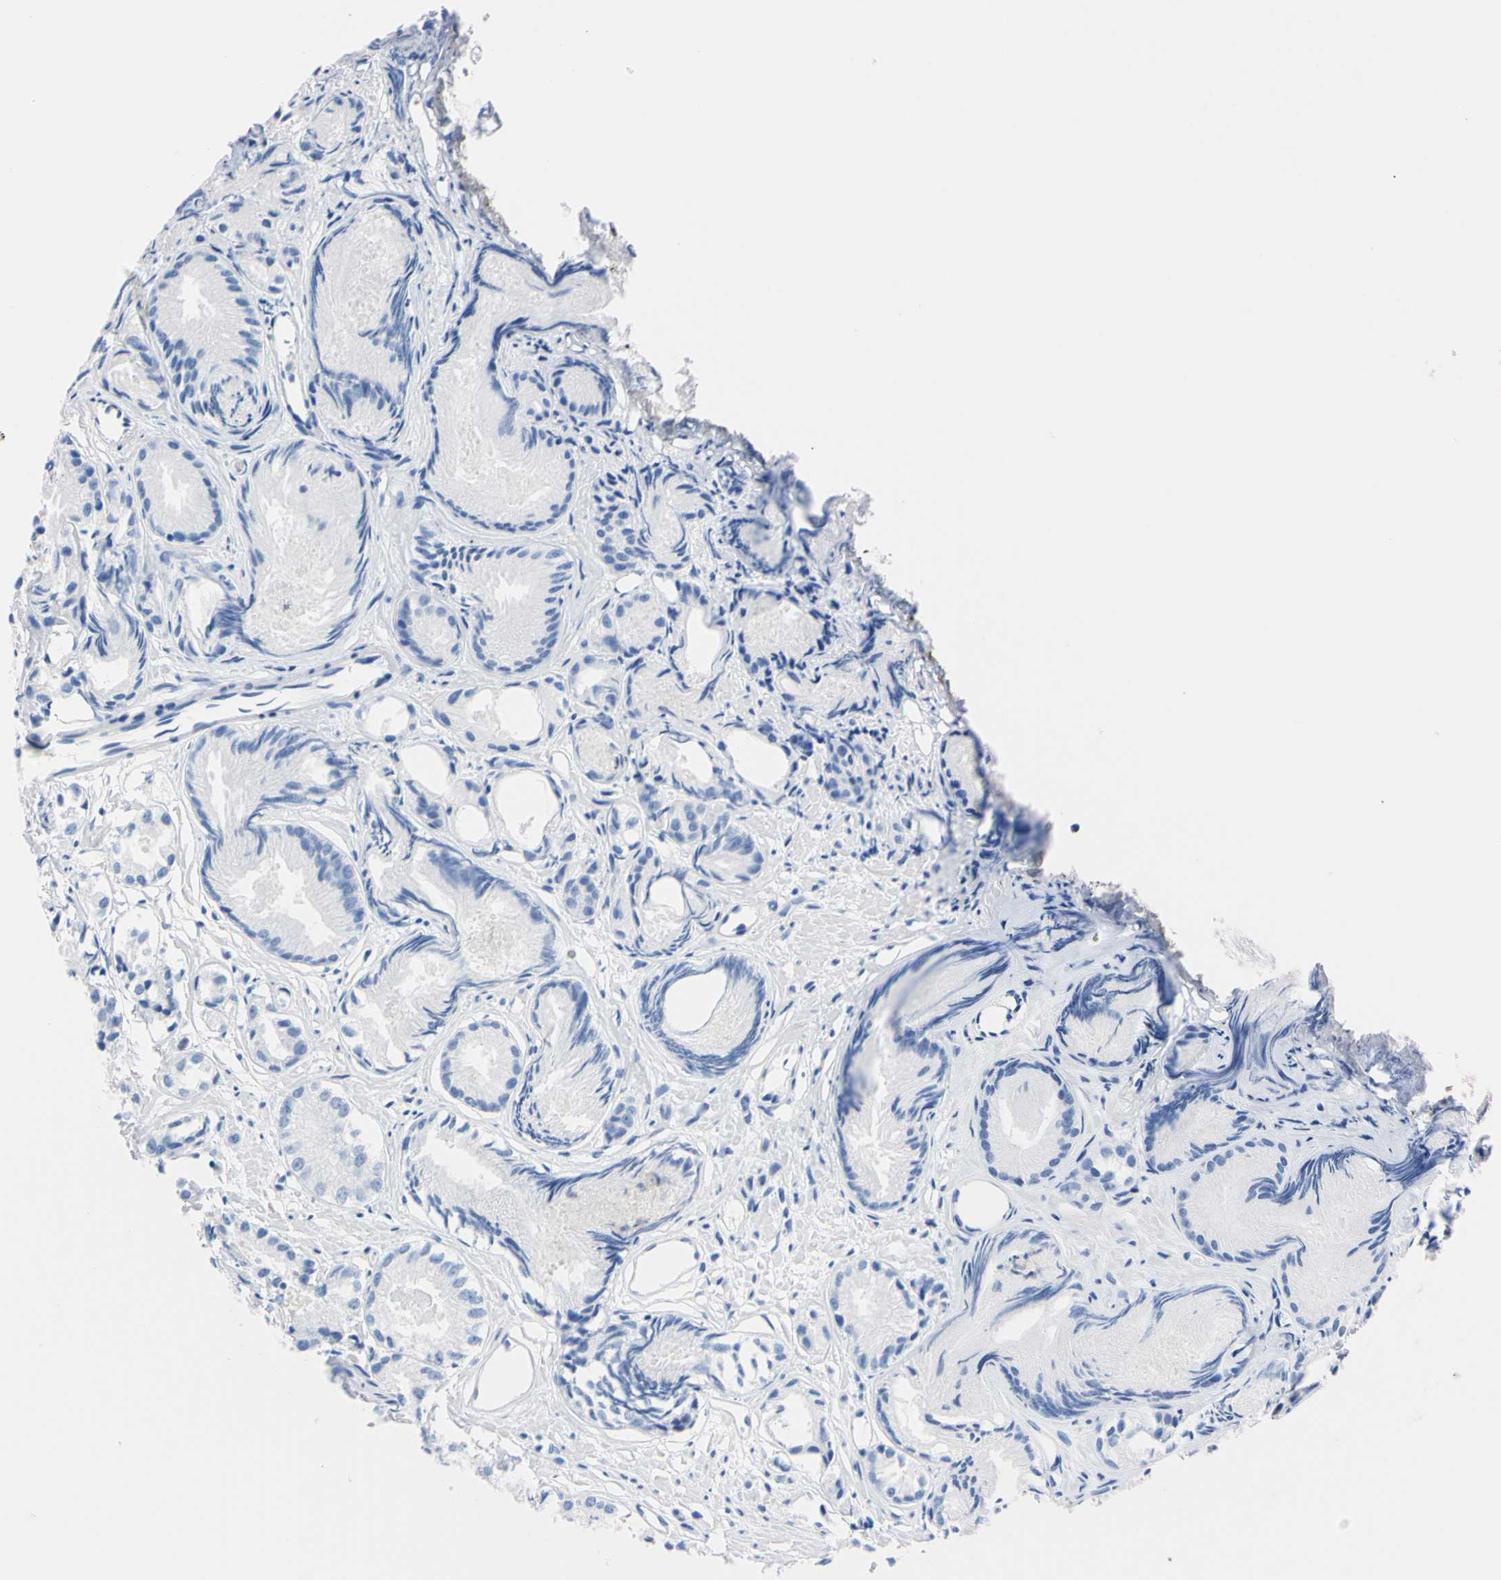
{"staining": {"intensity": "negative", "quantity": "none", "location": "none"}, "tissue": "prostate cancer", "cell_type": "Tumor cells", "image_type": "cancer", "snomed": [{"axis": "morphology", "description": "Adenocarcinoma, Low grade"}, {"axis": "topography", "description": "Prostate"}], "caption": "This micrograph is of prostate adenocarcinoma (low-grade) stained with immunohistochemistry (IHC) to label a protein in brown with the nuclei are counter-stained blue. There is no positivity in tumor cells. The staining was performed using DAB (3,3'-diaminobenzidine) to visualize the protein expression in brown, while the nuclei were stained in blue with hematoxylin (Magnification: 20x).", "gene": "NCF4", "patient": {"sex": "male", "age": 72}}